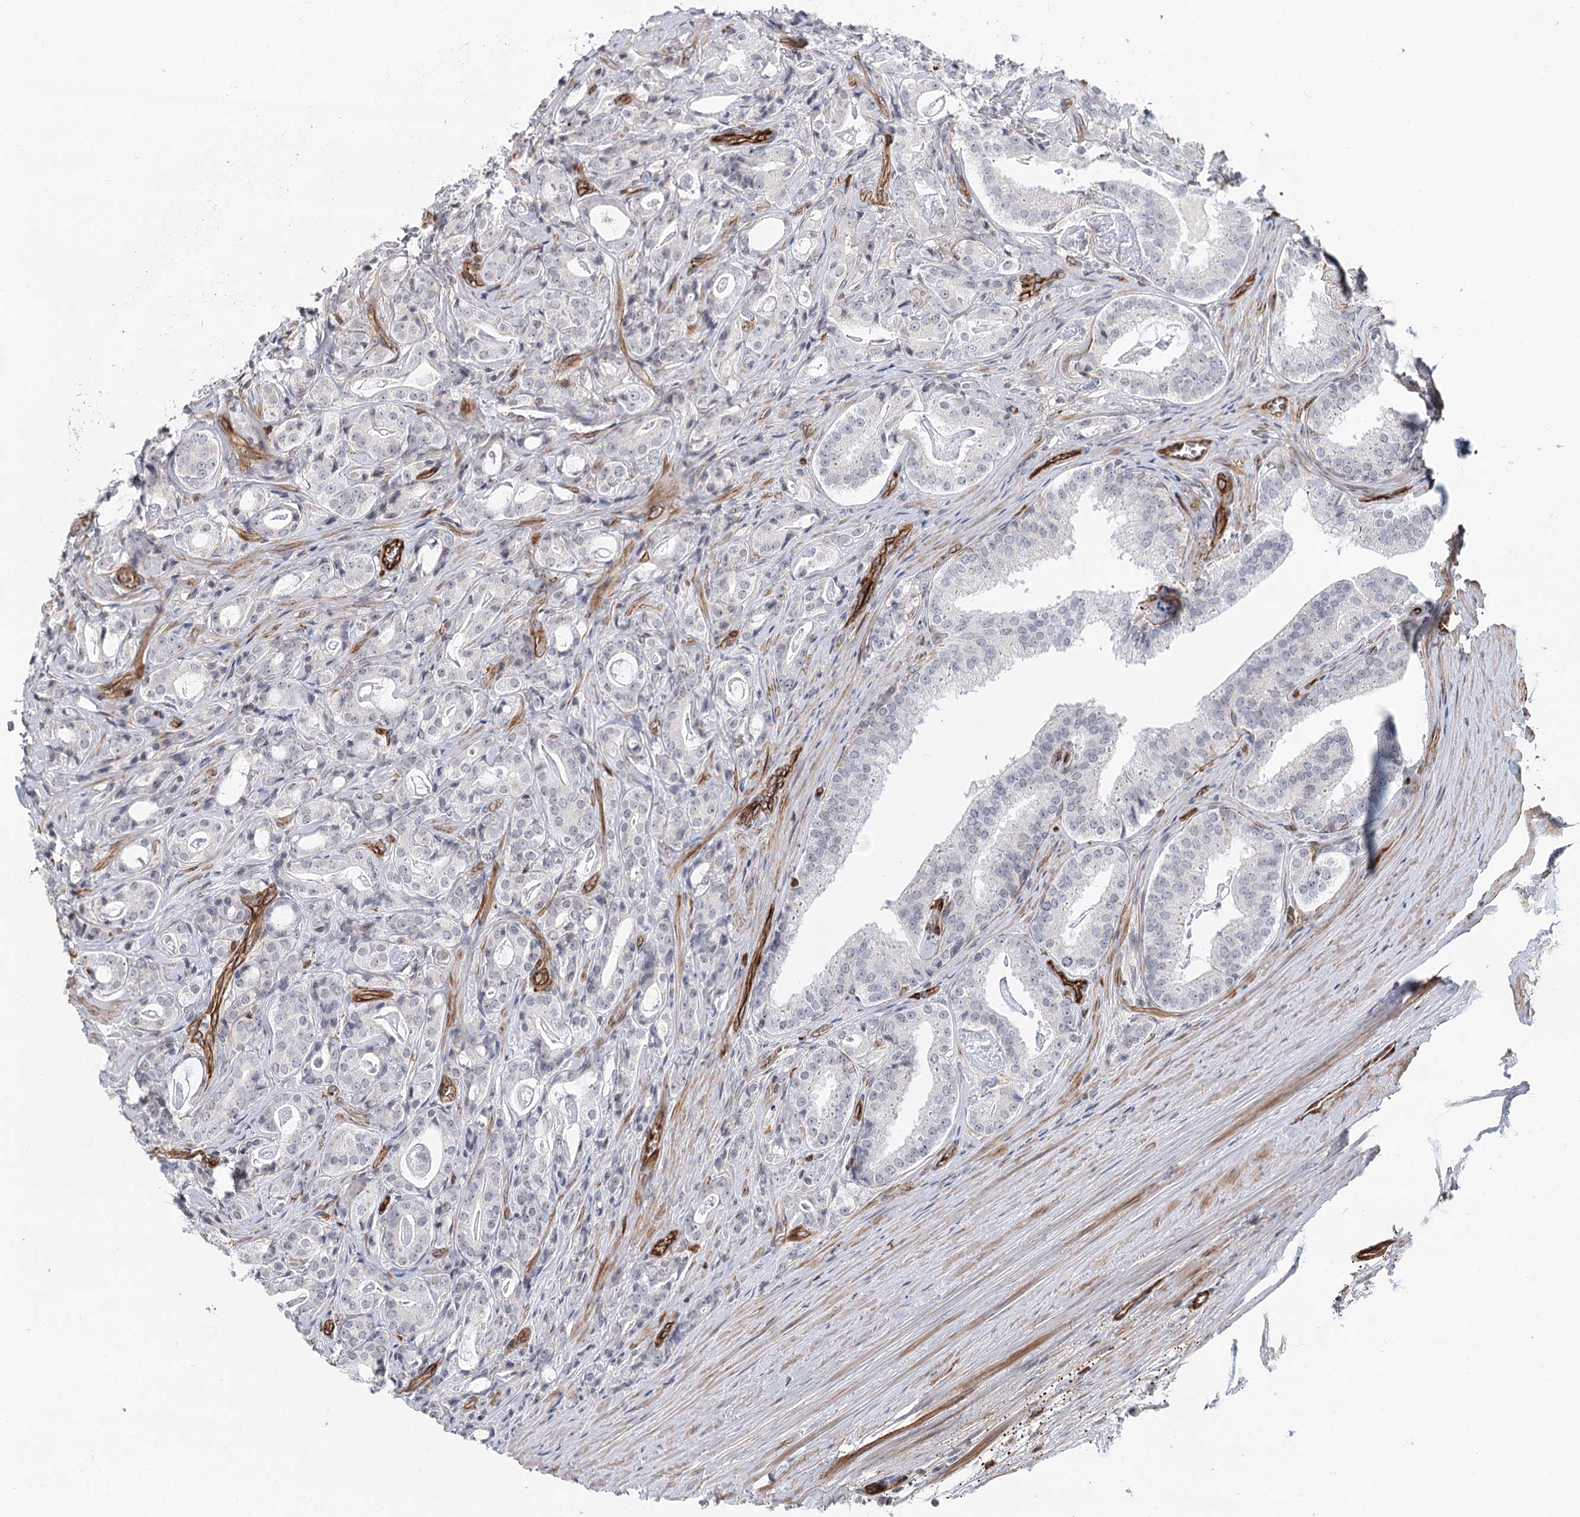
{"staining": {"intensity": "negative", "quantity": "none", "location": "none"}, "tissue": "prostate cancer", "cell_type": "Tumor cells", "image_type": "cancer", "snomed": [{"axis": "morphology", "description": "Adenocarcinoma, High grade"}, {"axis": "topography", "description": "Prostate"}], "caption": "A histopathology image of prostate cancer (high-grade adenocarcinoma) stained for a protein exhibits no brown staining in tumor cells.", "gene": "ZFYVE28", "patient": {"sex": "male", "age": 63}}